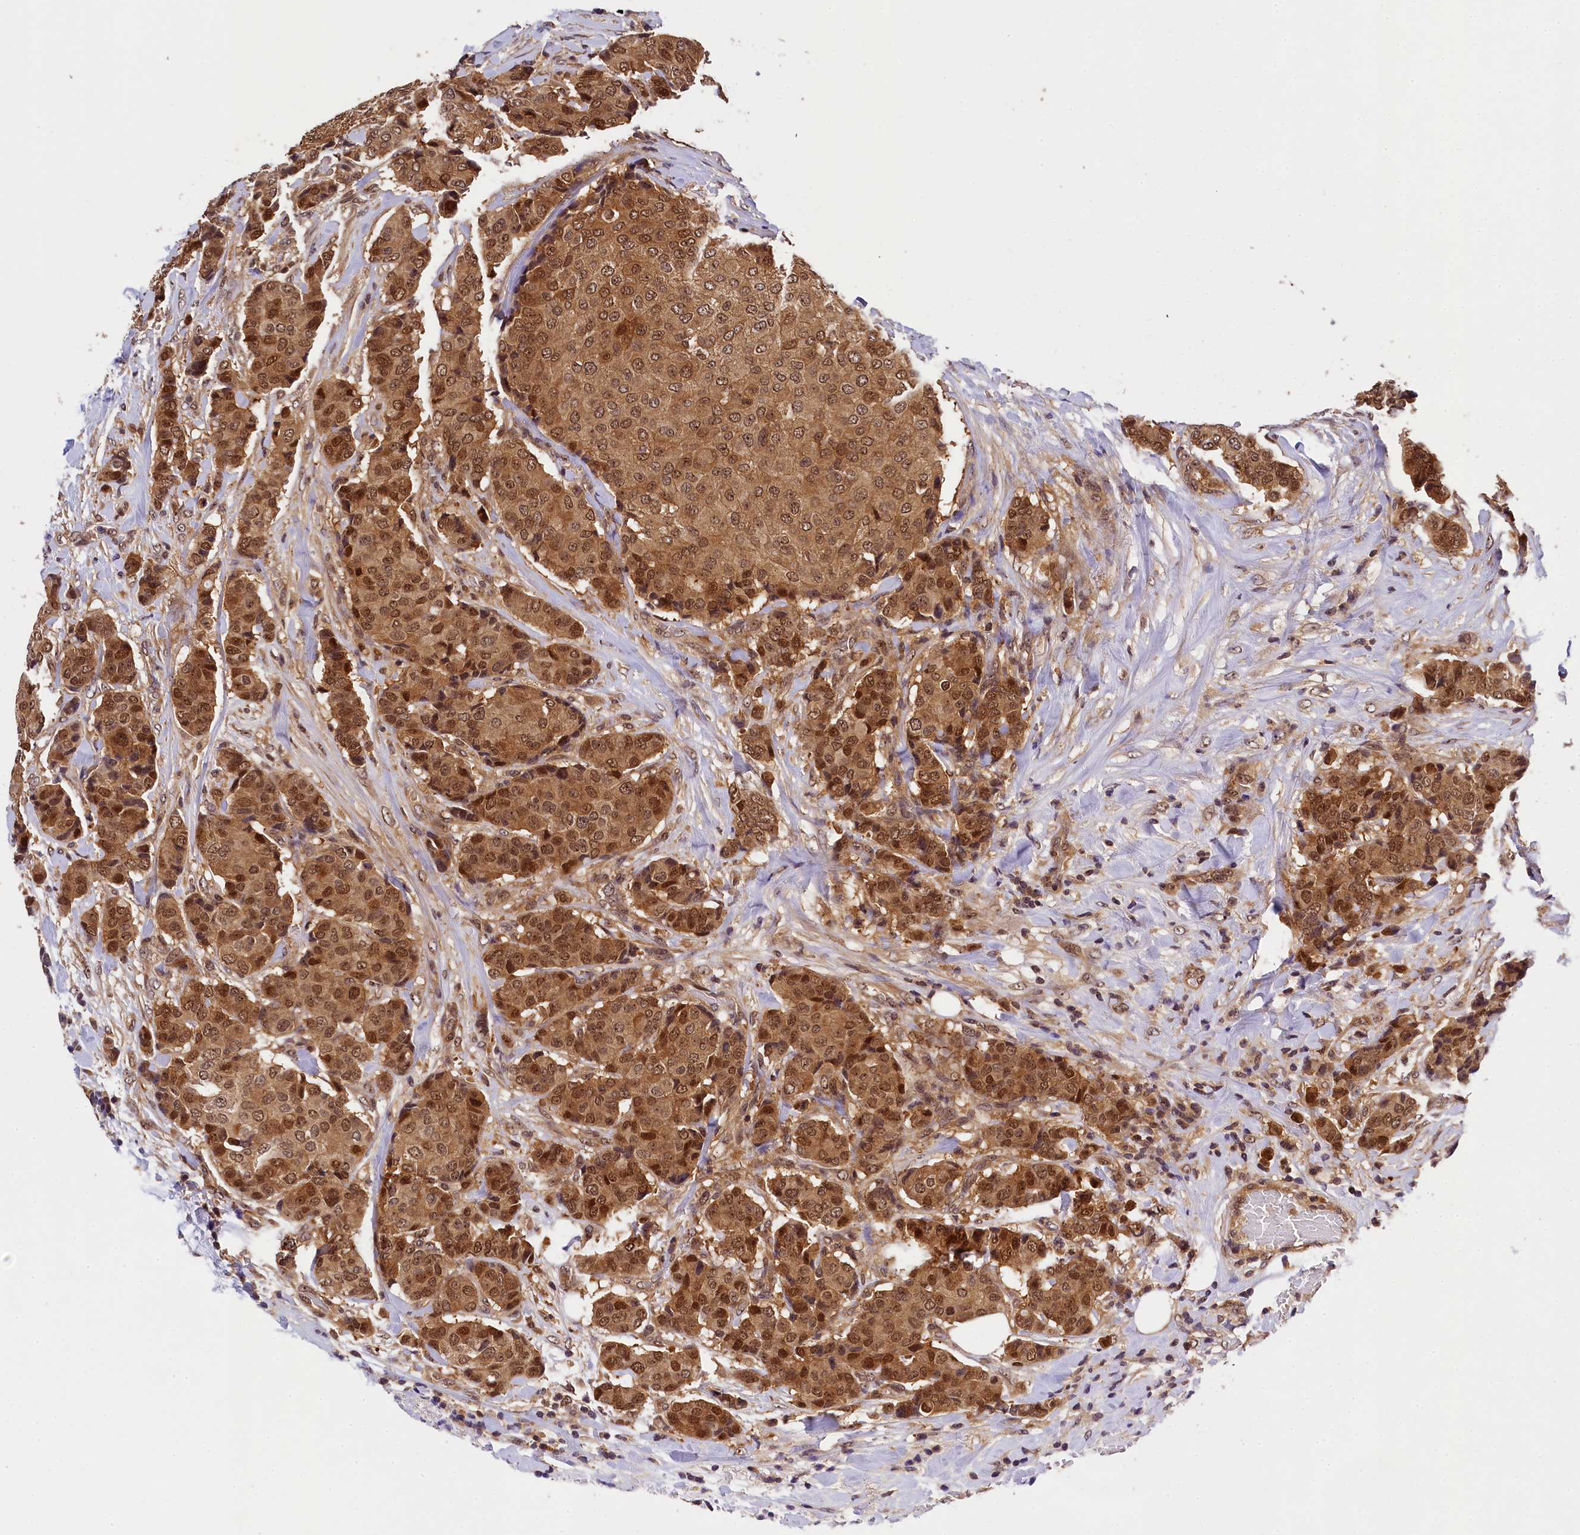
{"staining": {"intensity": "moderate", "quantity": ">75%", "location": "cytoplasmic/membranous,nuclear"}, "tissue": "breast cancer", "cell_type": "Tumor cells", "image_type": "cancer", "snomed": [{"axis": "morphology", "description": "Duct carcinoma"}, {"axis": "topography", "description": "Breast"}], "caption": "Immunohistochemistry photomicrograph of breast cancer (intraductal carcinoma) stained for a protein (brown), which shows medium levels of moderate cytoplasmic/membranous and nuclear expression in about >75% of tumor cells.", "gene": "EIF6", "patient": {"sex": "female", "age": 75}}